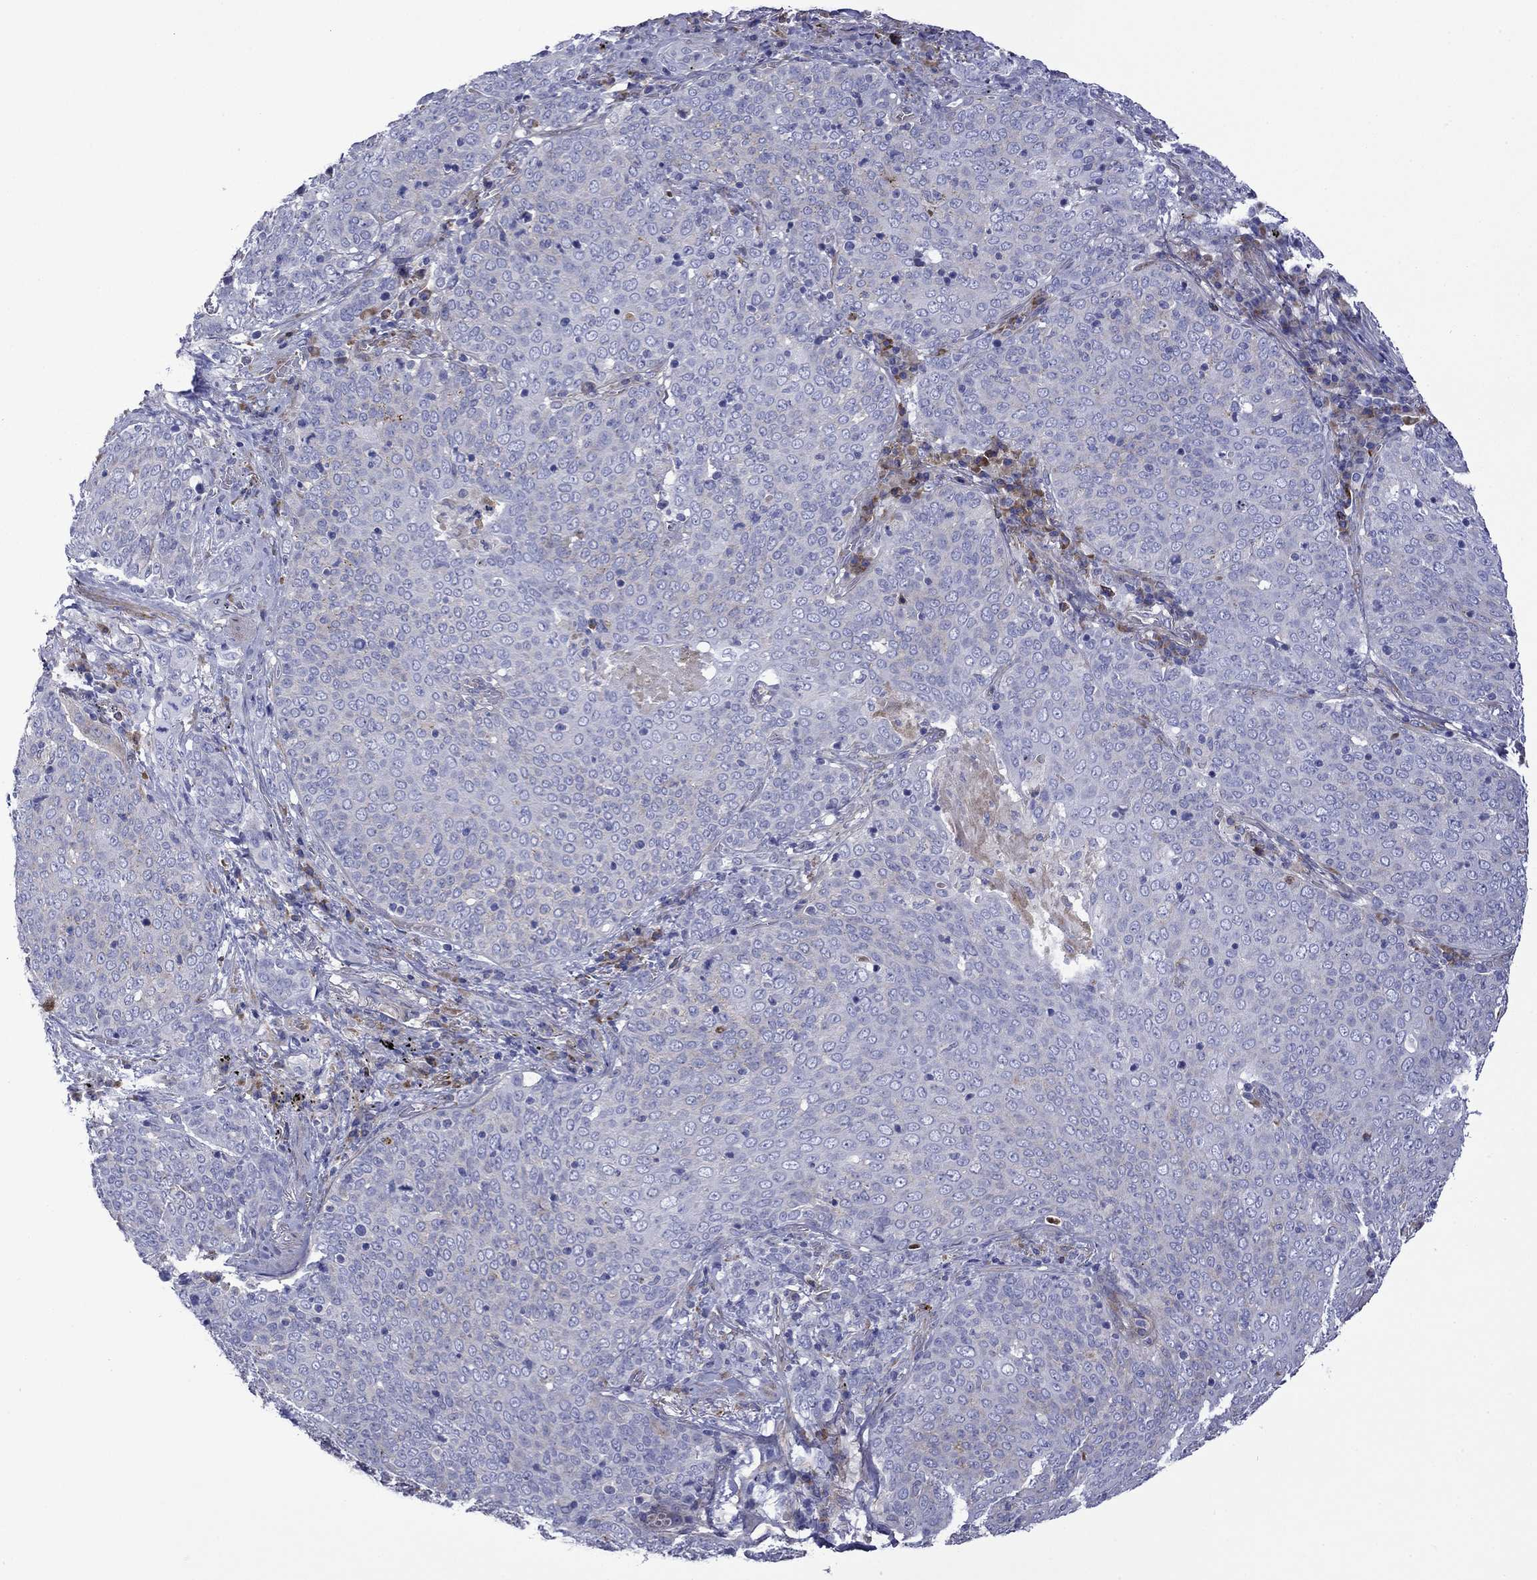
{"staining": {"intensity": "negative", "quantity": "none", "location": "none"}, "tissue": "lung cancer", "cell_type": "Tumor cells", "image_type": "cancer", "snomed": [{"axis": "morphology", "description": "Squamous cell carcinoma, NOS"}, {"axis": "topography", "description": "Lung"}], "caption": "Human lung cancer stained for a protein using IHC shows no expression in tumor cells.", "gene": "HSPG2", "patient": {"sex": "male", "age": 82}}